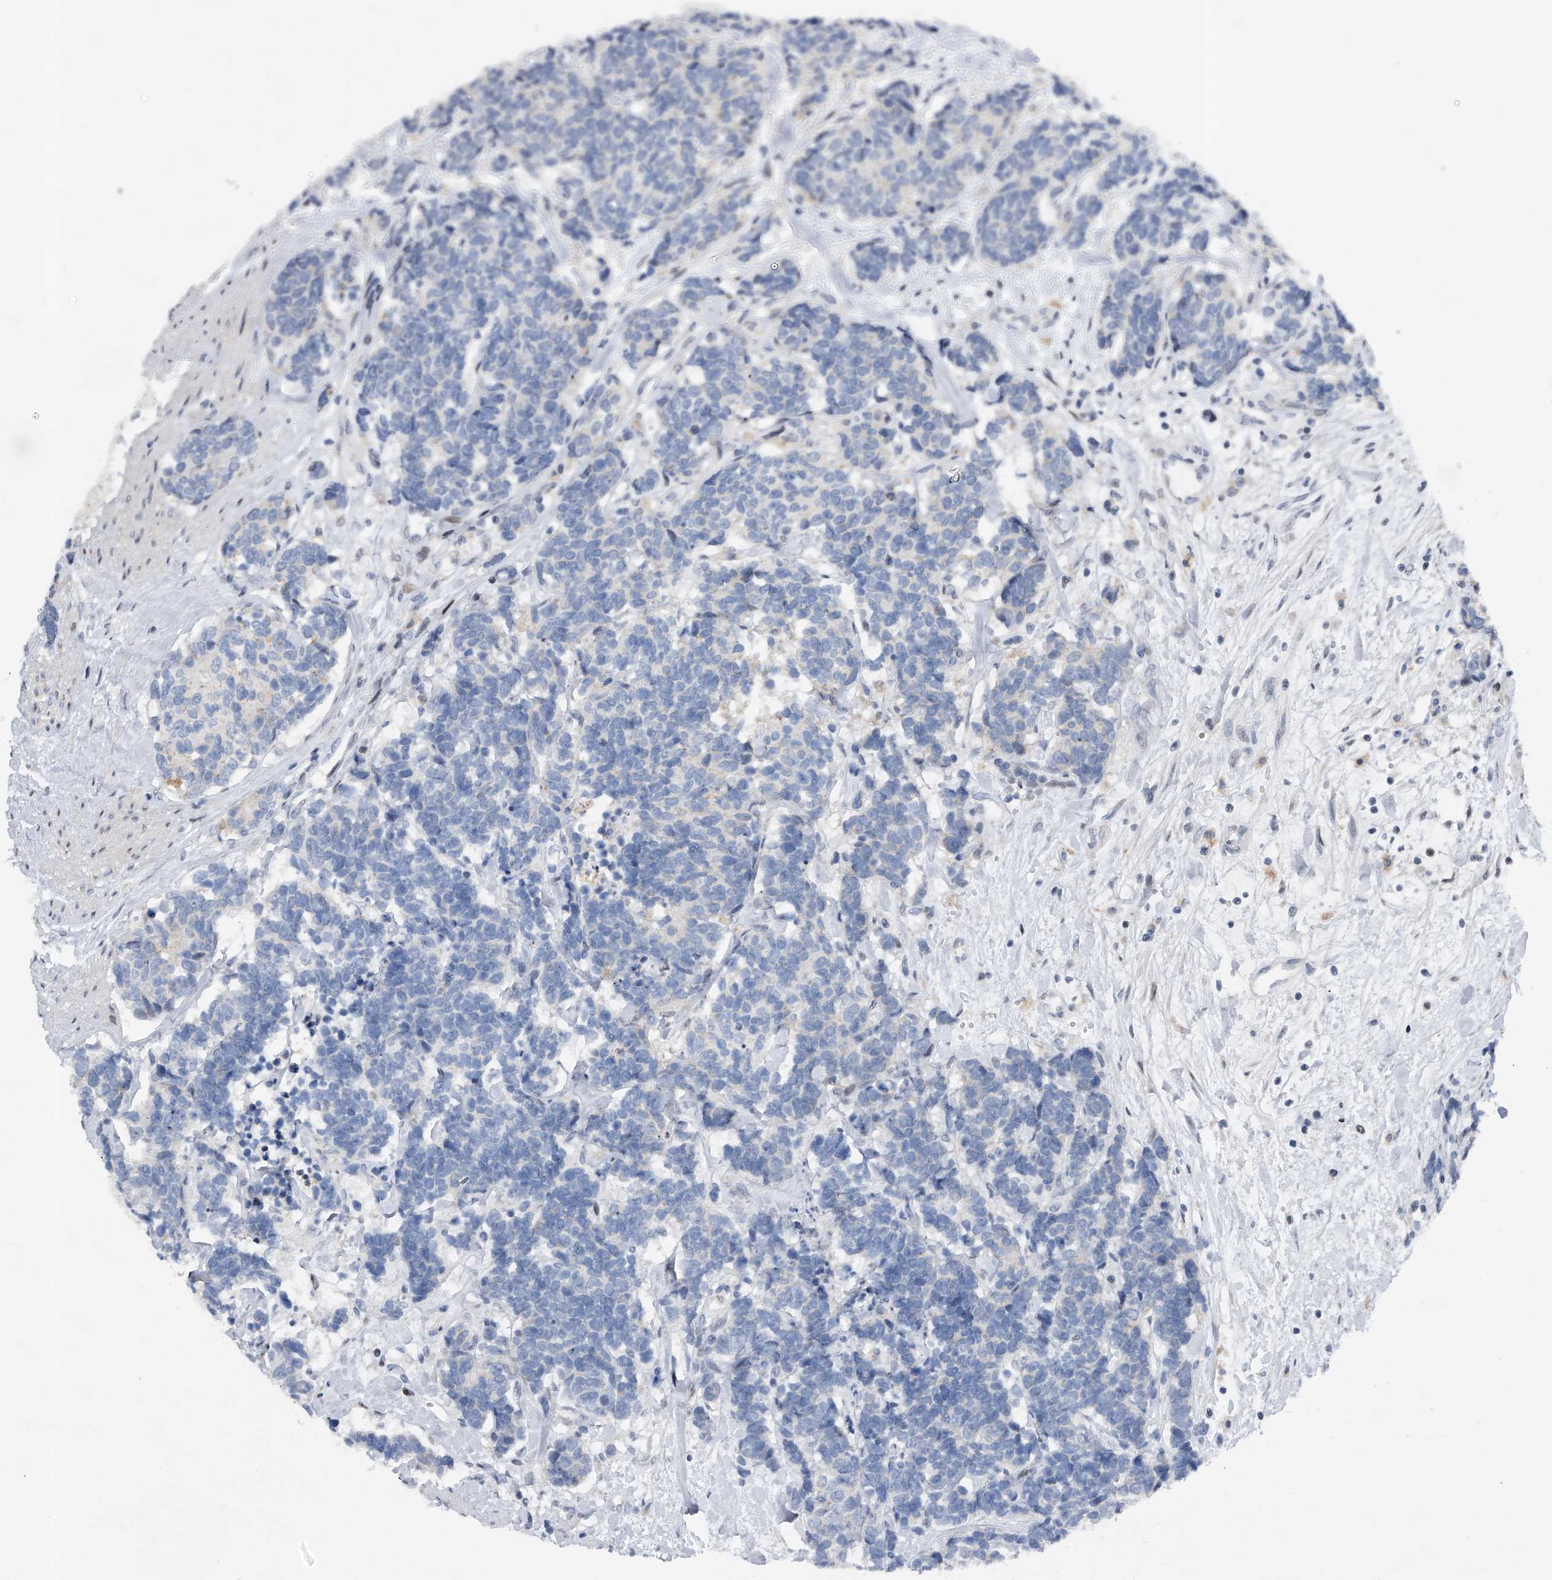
{"staining": {"intensity": "negative", "quantity": "none", "location": "none"}, "tissue": "carcinoid", "cell_type": "Tumor cells", "image_type": "cancer", "snomed": [{"axis": "morphology", "description": "Carcinoma, NOS"}, {"axis": "morphology", "description": "Carcinoid, malignant, NOS"}, {"axis": "topography", "description": "Urinary bladder"}], "caption": "Immunohistochemistry (IHC) image of human carcinoid (malignant) stained for a protein (brown), which displays no positivity in tumor cells.", "gene": "RWDD2A", "patient": {"sex": "male", "age": 57}}